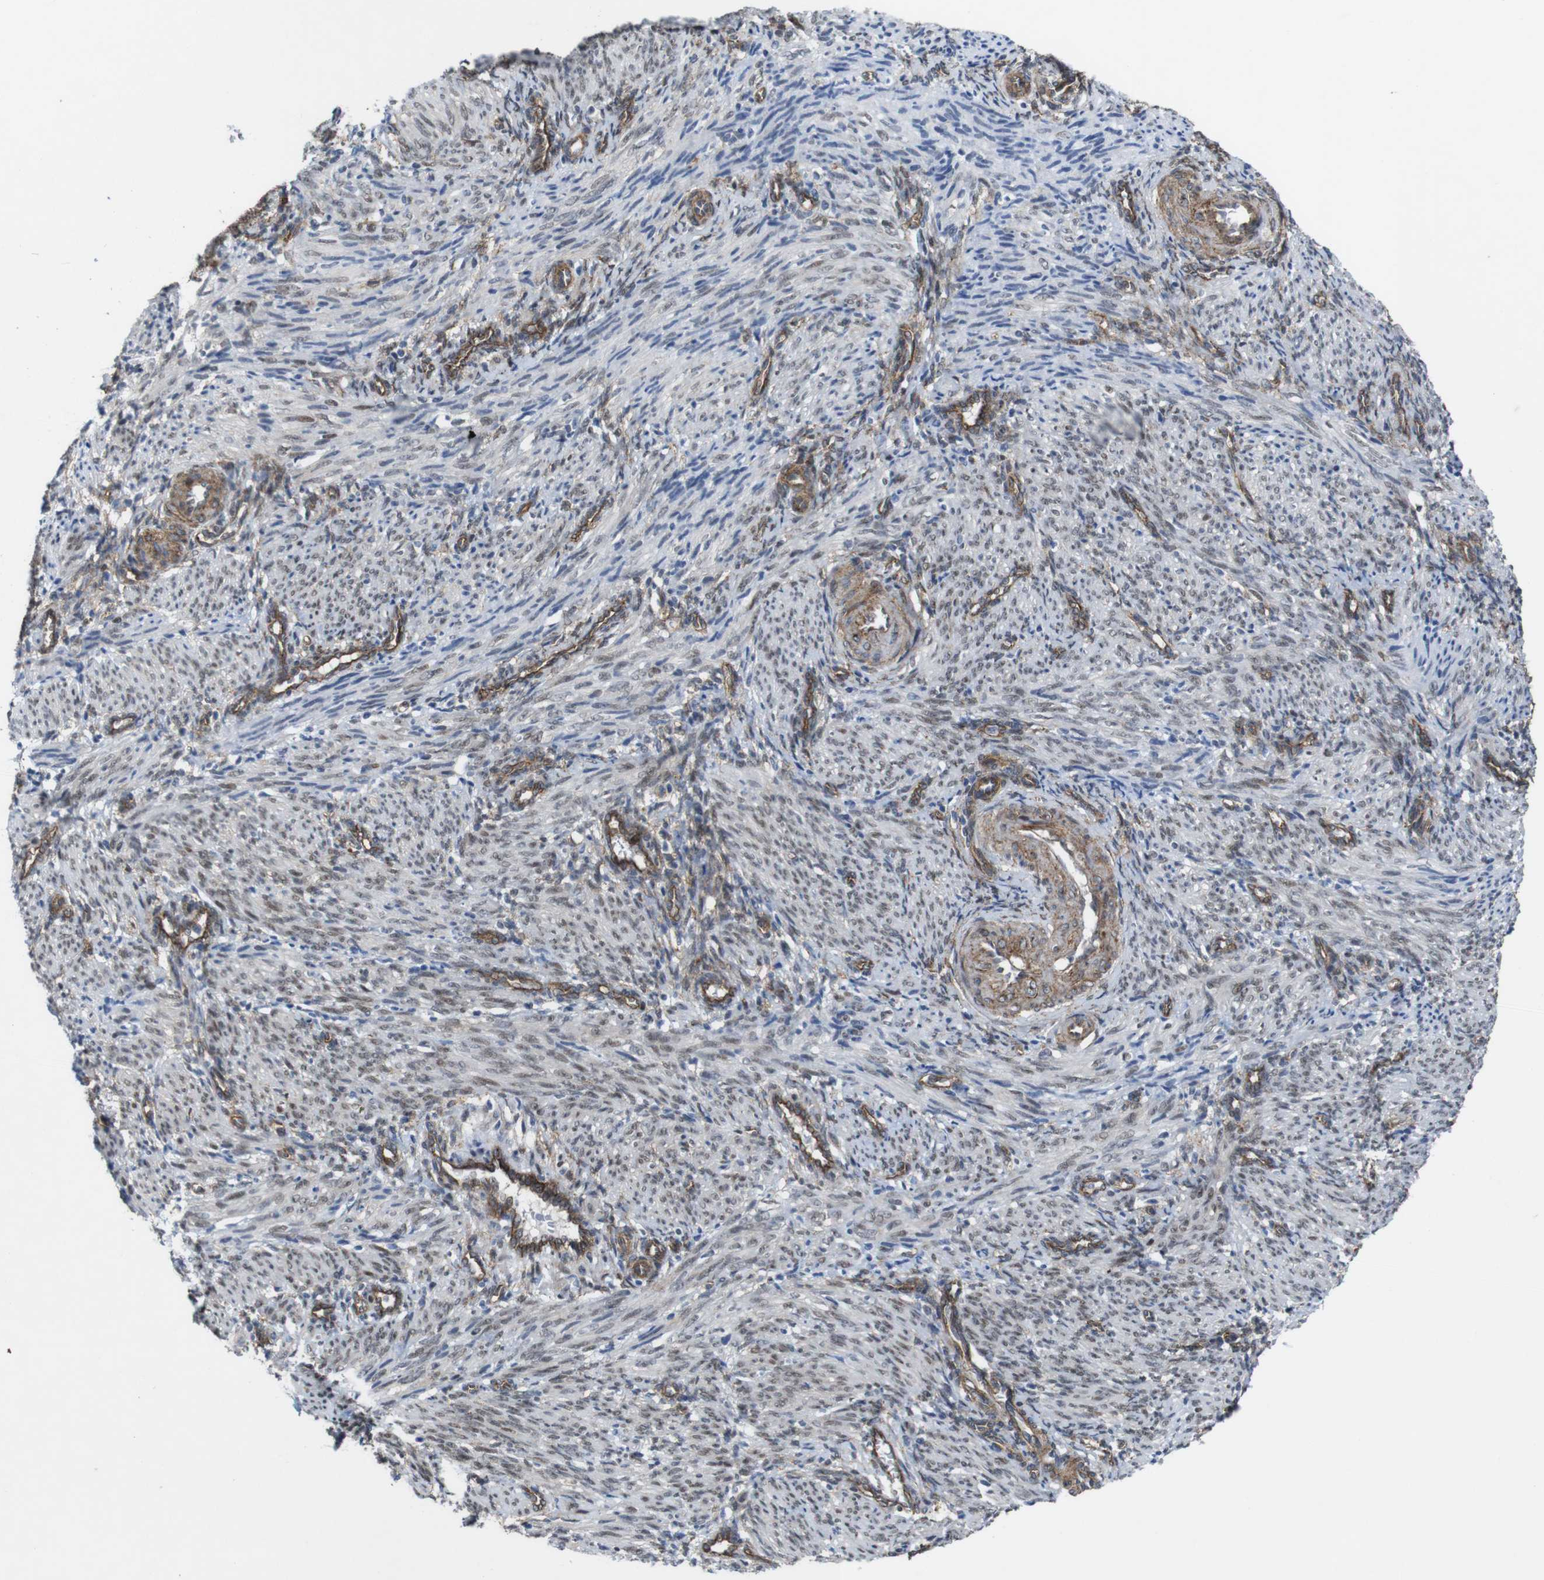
{"staining": {"intensity": "weak", "quantity": ">75%", "location": "cytoplasmic/membranous,nuclear"}, "tissue": "smooth muscle", "cell_type": "Smooth muscle cells", "image_type": "normal", "snomed": [{"axis": "morphology", "description": "Normal tissue, NOS"}, {"axis": "topography", "description": "Endometrium"}], "caption": "Normal smooth muscle demonstrates weak cytoplasmic/membranous,nuclear staining in approximately >75% of smooth muscle cells.", "gene": "PTGER4", "patient": {"sex": "female", "age": 33}}